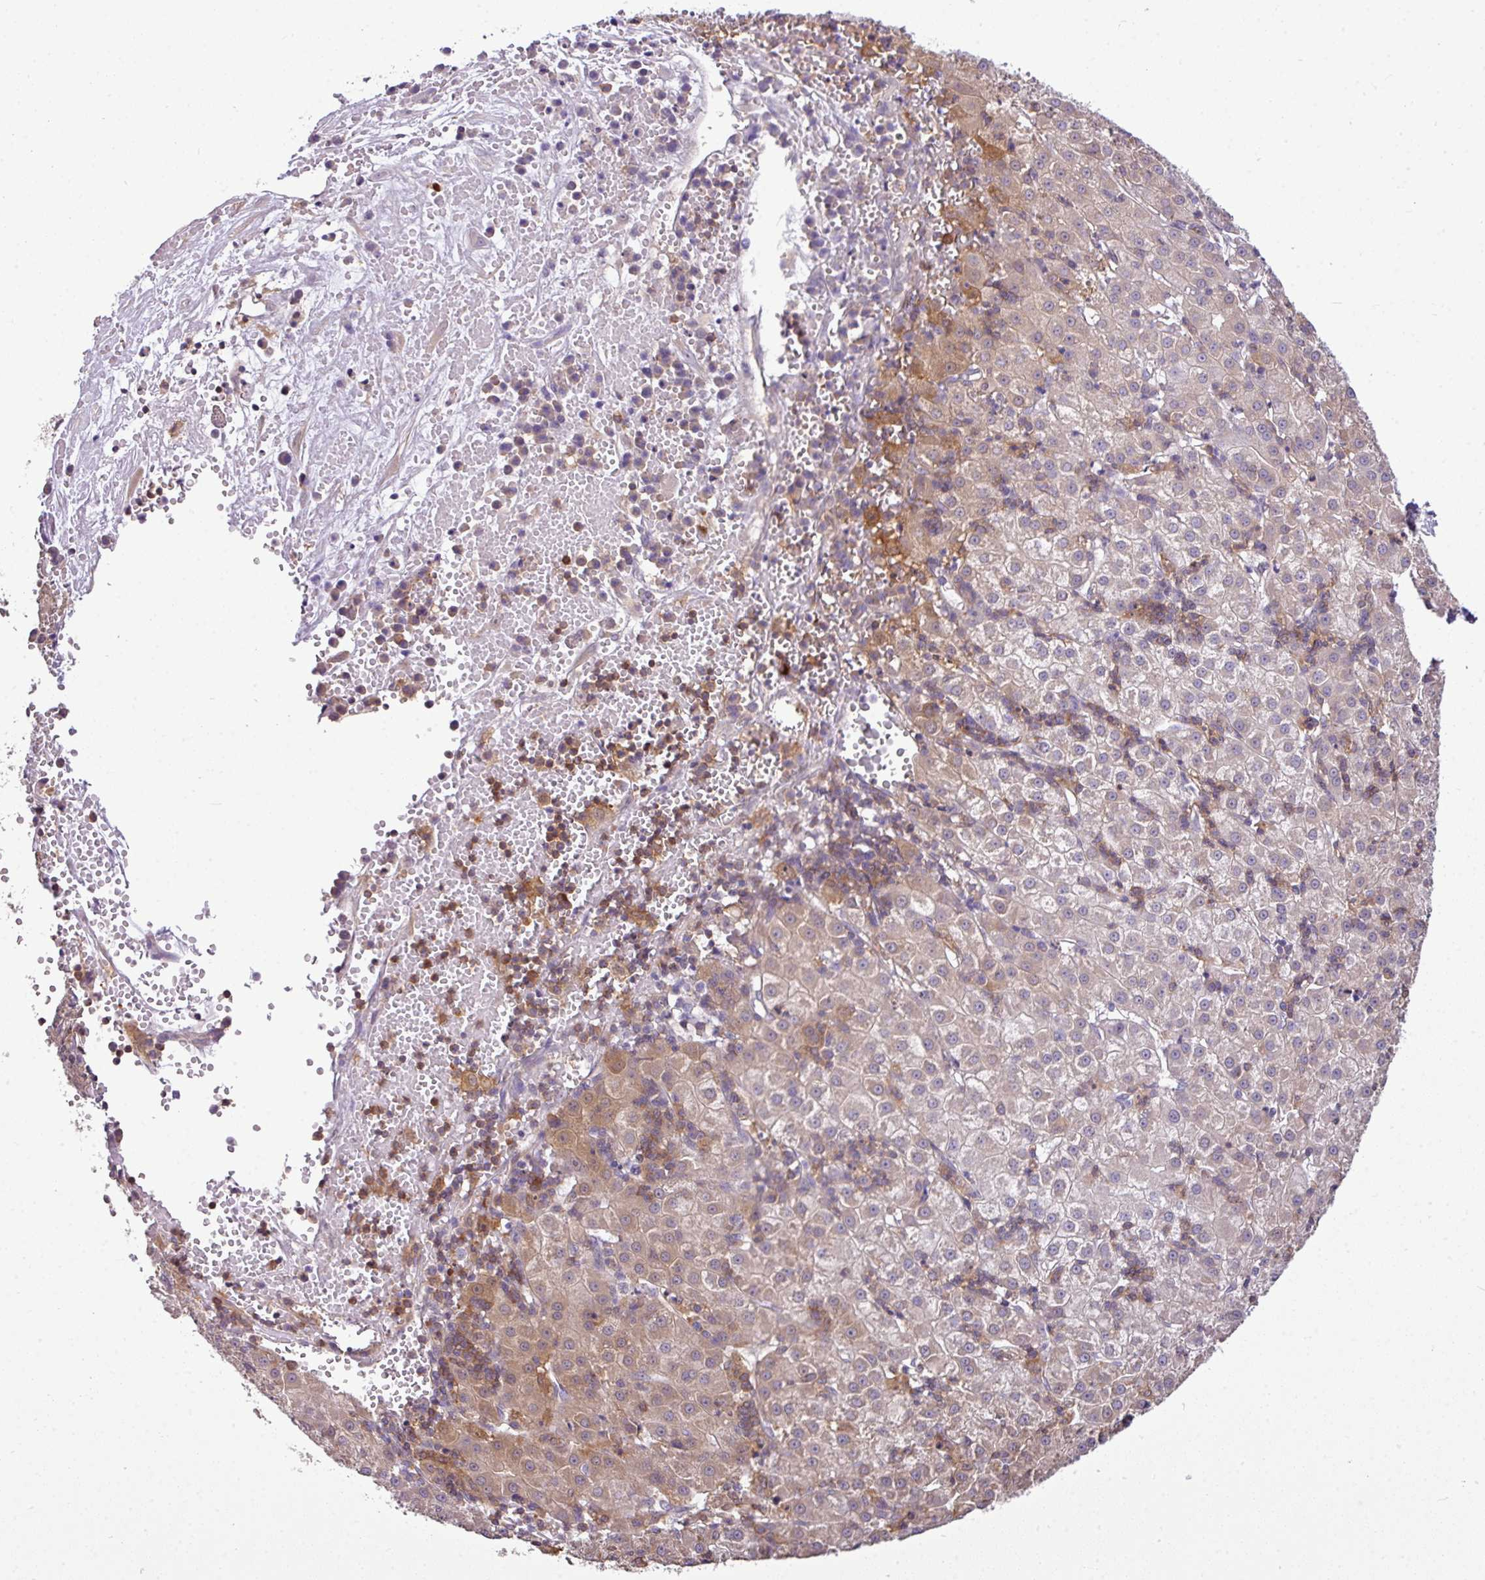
{"staining": {"intensity": "weak", "quantity": "<25%", "location": "cytoplasmic/membranous"}, "tissue": "liver cancer", "cell_type": "Tumor cells", "image_type": "cancer", "snomed": [{"axis": "morphology", "description": "Carcinoma, Hepatocellular, NOS"}, {"axis": "topography", "description": "Liver"}], "caption": "Liver hepatocellular carcinoma stained for a protein using immunohistochemistry (IHC) demonstrates no positivity tumor cells.", "gene": "STAT5A", "patient": {"sex": "male", "age": 76}}